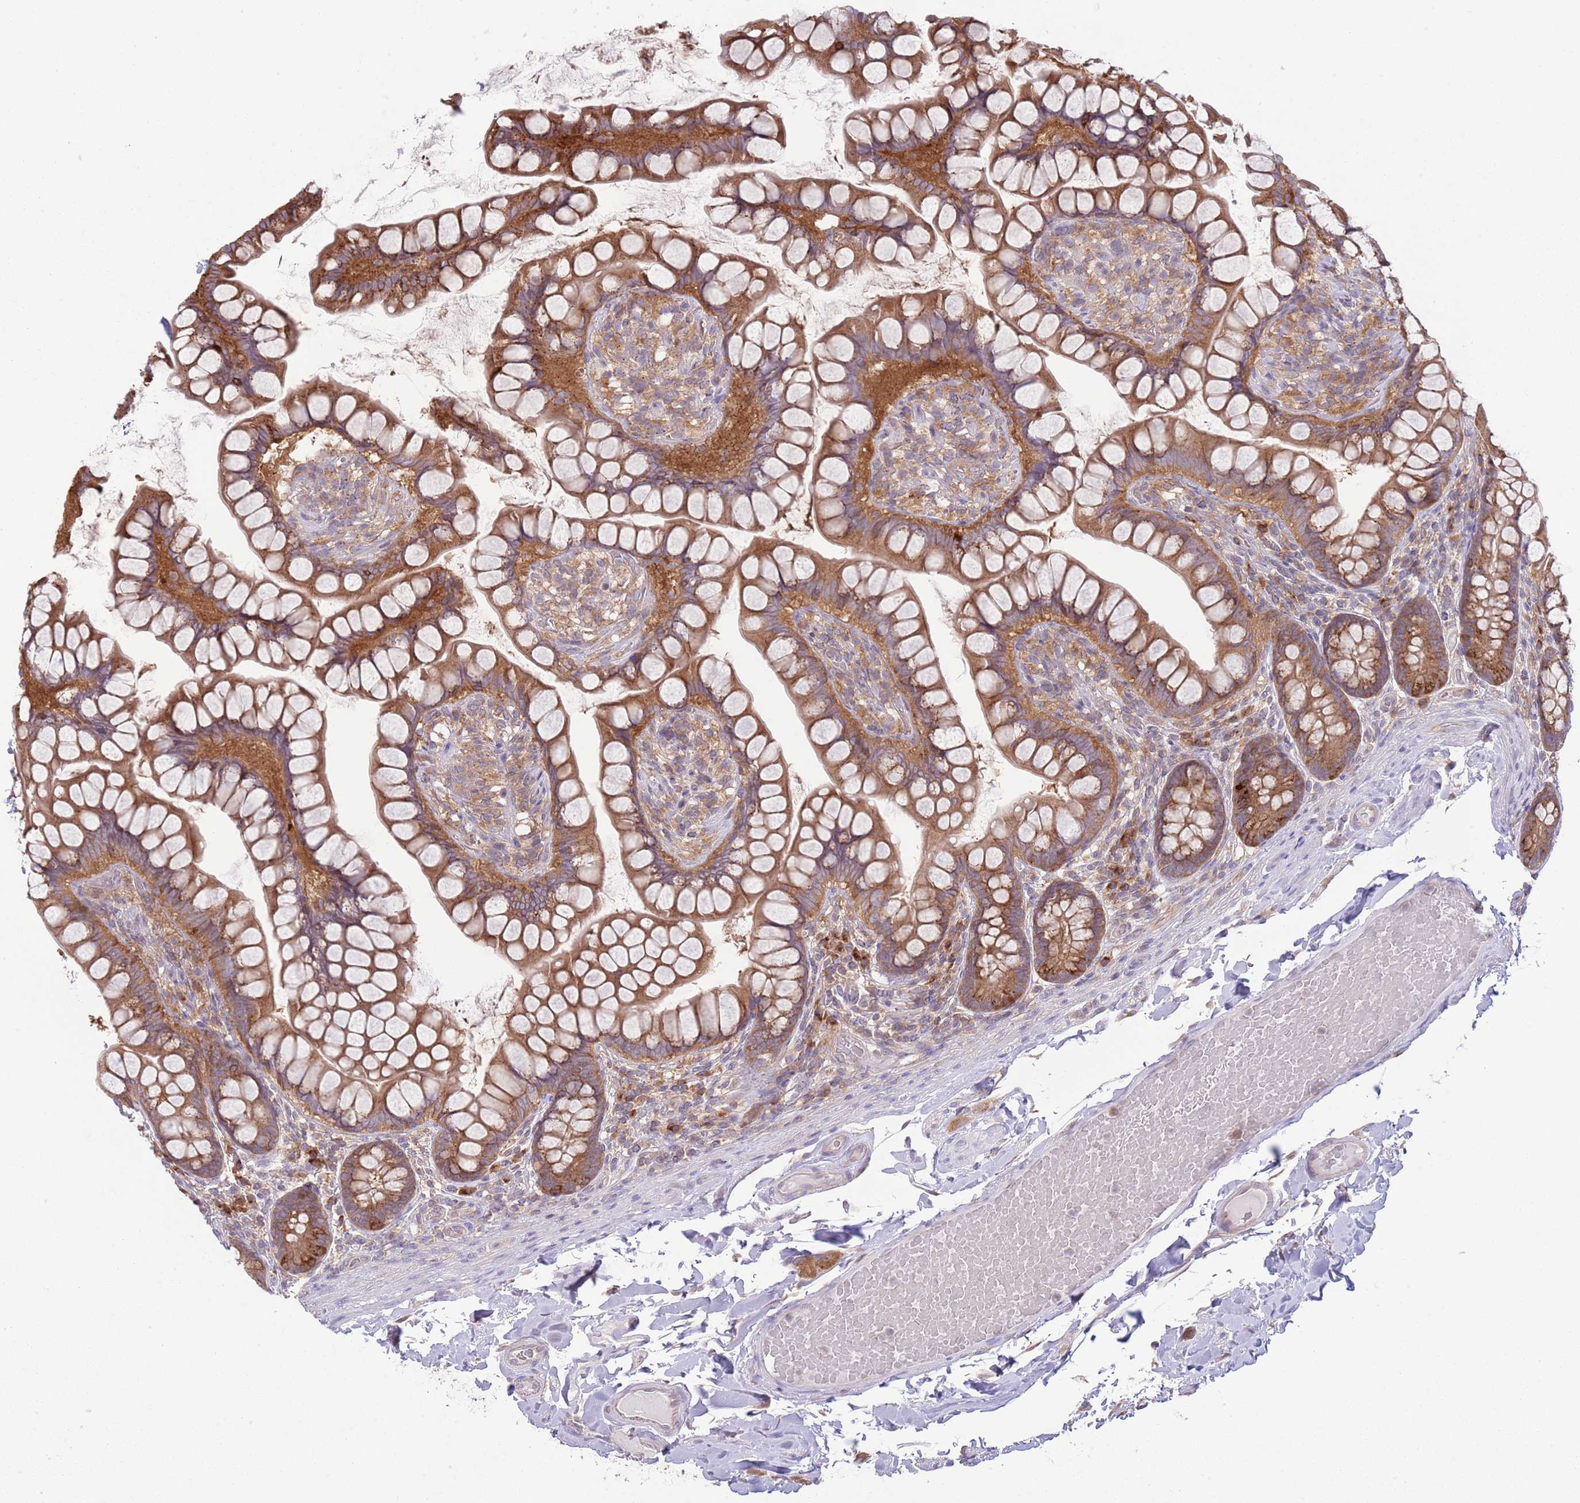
{"staining": {"intensity": "strong", "quantity": ">75%", "location": "cytoplasmic/membranous"}, "tissue": "small intestine", "cell_type": "Glandular cells", "image_type": "normal", "snomed": [{"axis": "morphology", "description": "Normal tissue, NOS"}, {"axis": "topography", "description": "Small intestine"}], "caption": "Immunohistochemistry of benign human small intestine demonstrates high levels of strong cytoplasmic/membranous positivity in approximately >75% of glandular cells. Immunohistochemistry stains the protein in brown and the nuclei are stained blue.", "gene": "COPE", "patient": {"sex": "male", "age": 70}}